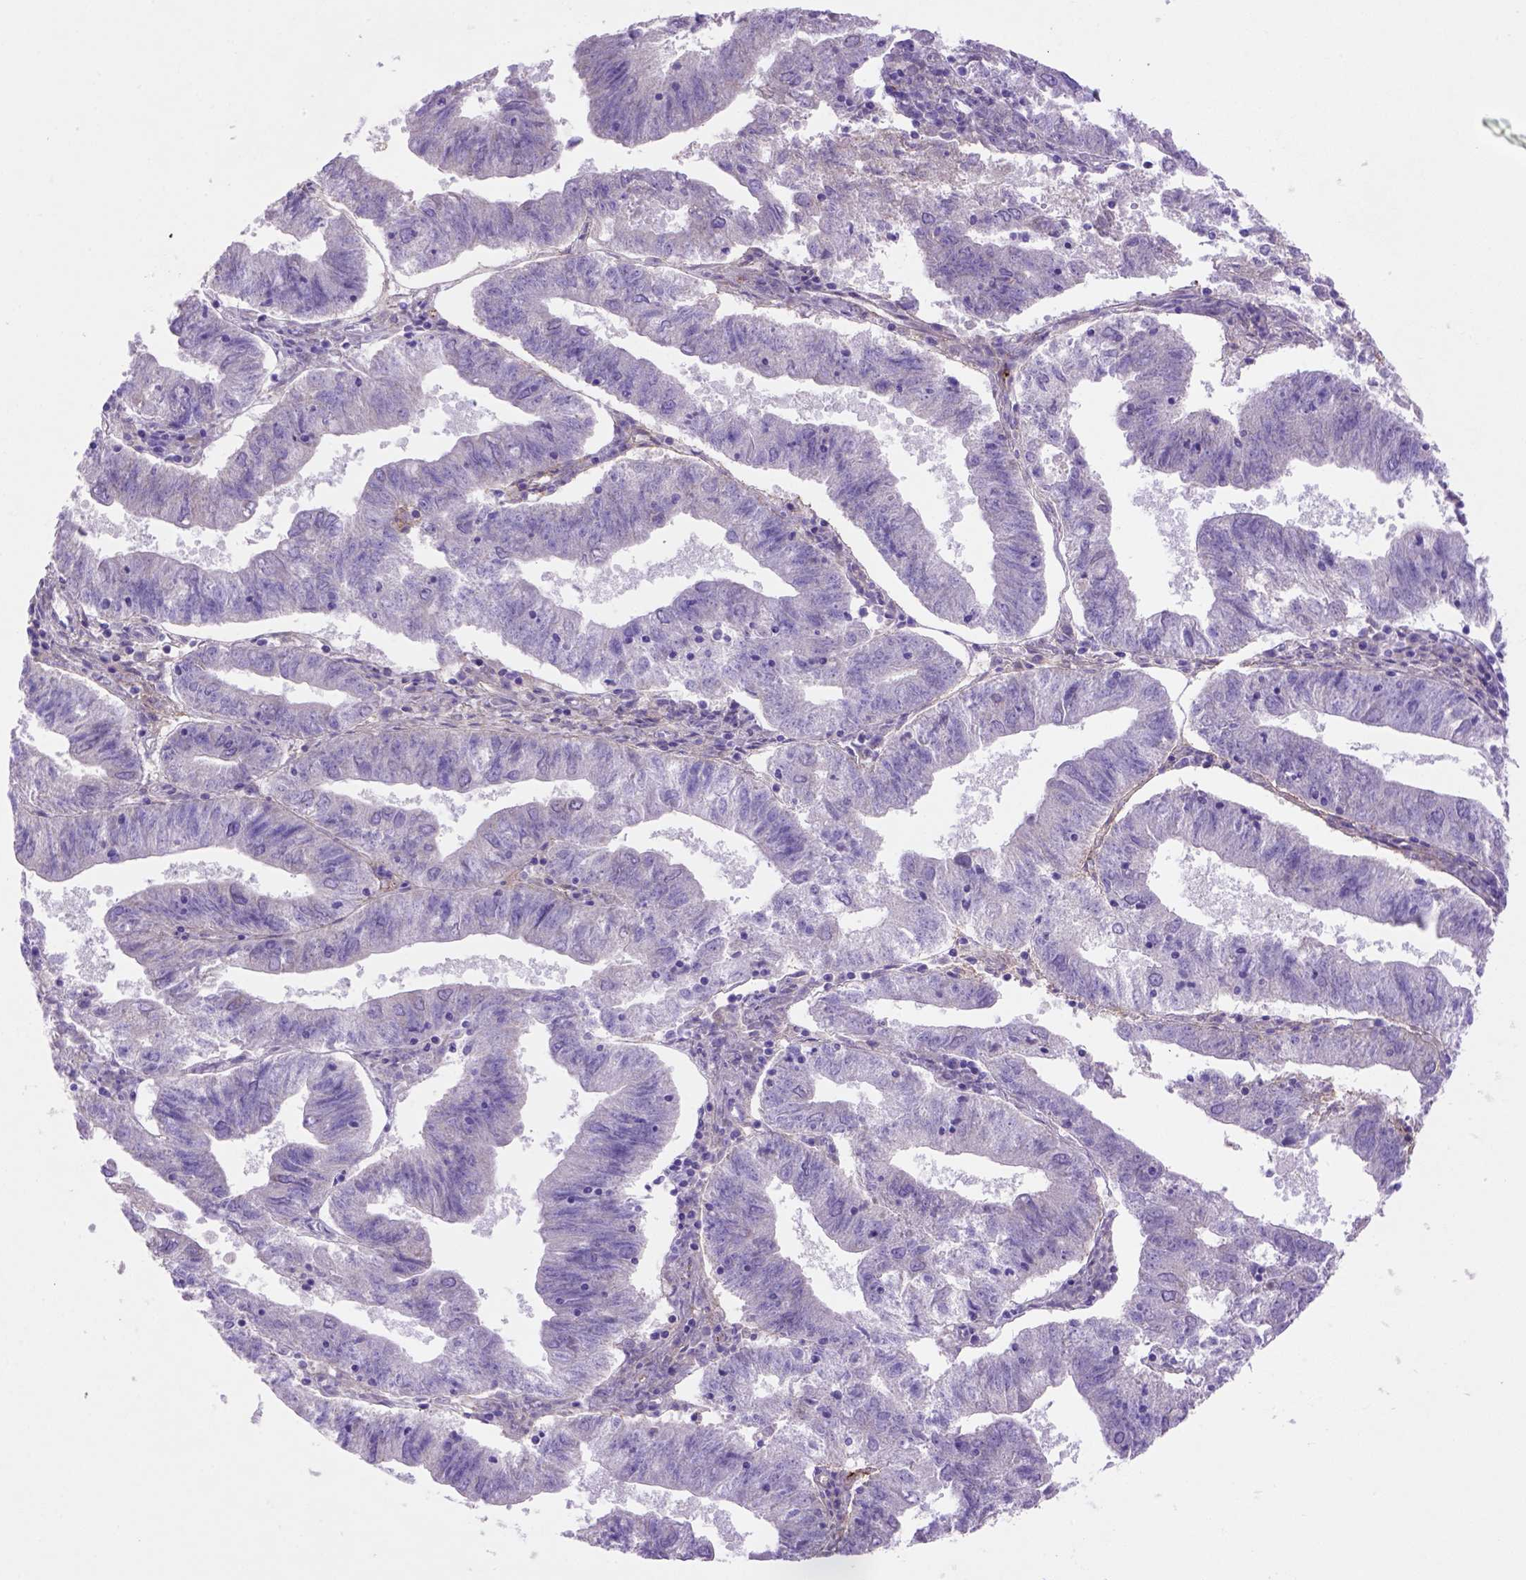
{"staining": {"intensity": "negative", "quantity": "none", "location": "none"}, "tissue": "endometrial cancer", "cell_type": "Tumor cells", "image_type": "cancer", "snomed": [{"axis": "morphology", "description": "Adenocarcinoma, NOS"}, {"axis": "topography", "description": "Endometrium"}], "caption": "DAB immunohistochemical staining of adenocarcinoma (endometrial) exhibits no significant expression in tumor cells.", "gene": "SIRPD", "patient": {"sex": "female", "age": 82}}